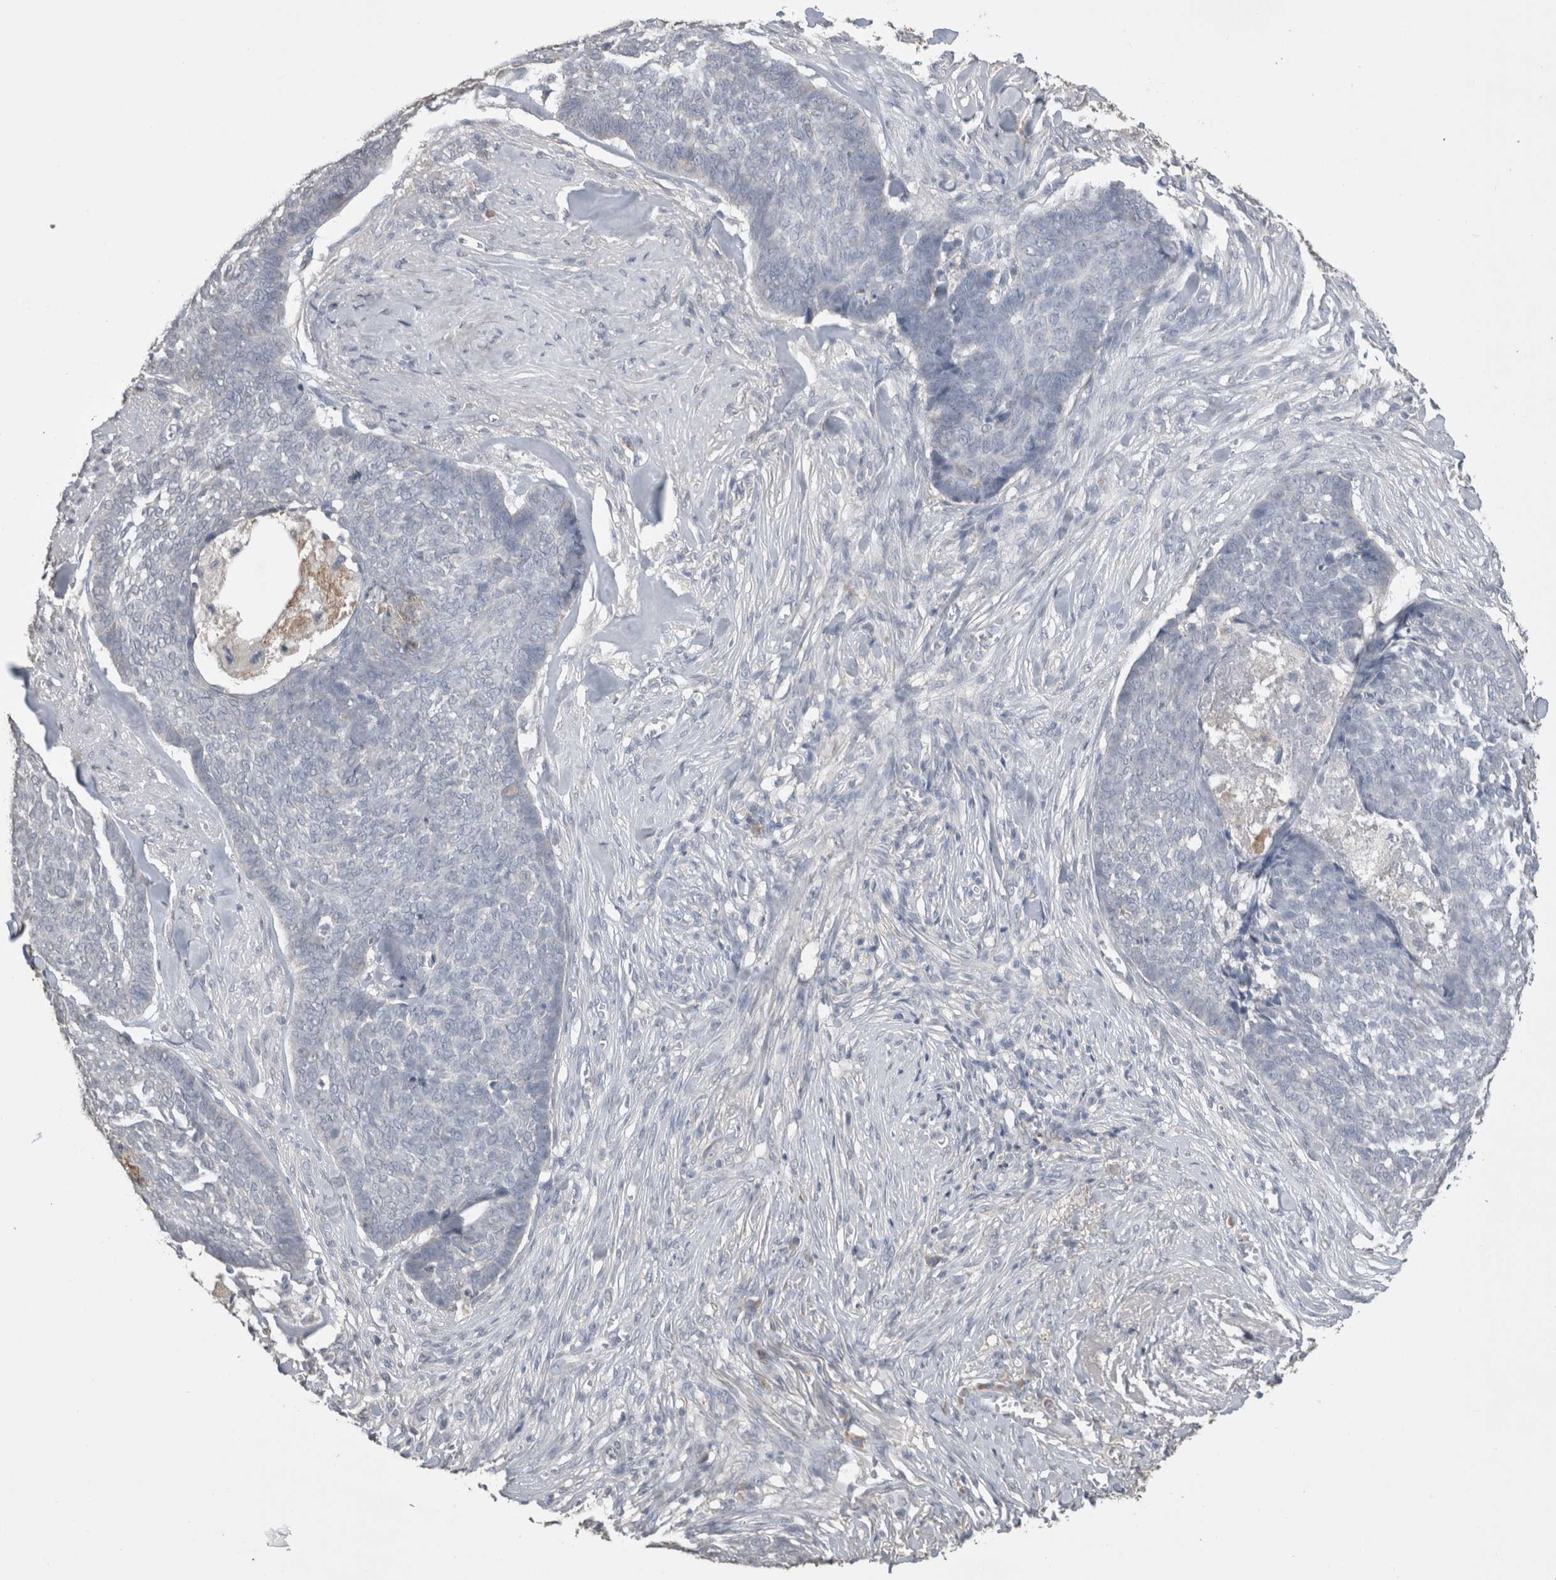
{"staining": {"intensity": "negative", "quantity": "none", "location": "none"}, "tissue": "skin cancer", "cell_type": "Tumor cells", "image_type": "cancer", "snomed": [{"axis": "morphology", "description": "Basal cell carcinoma"}, {"axis": "topography", "description": "Skin"}], "caption": "Tumor cells are negative for protein expression in human skin cancer (basal cell carcinoma).", "gene": "NAALADL2", "patient": {"sex": "male", "age": 84}}